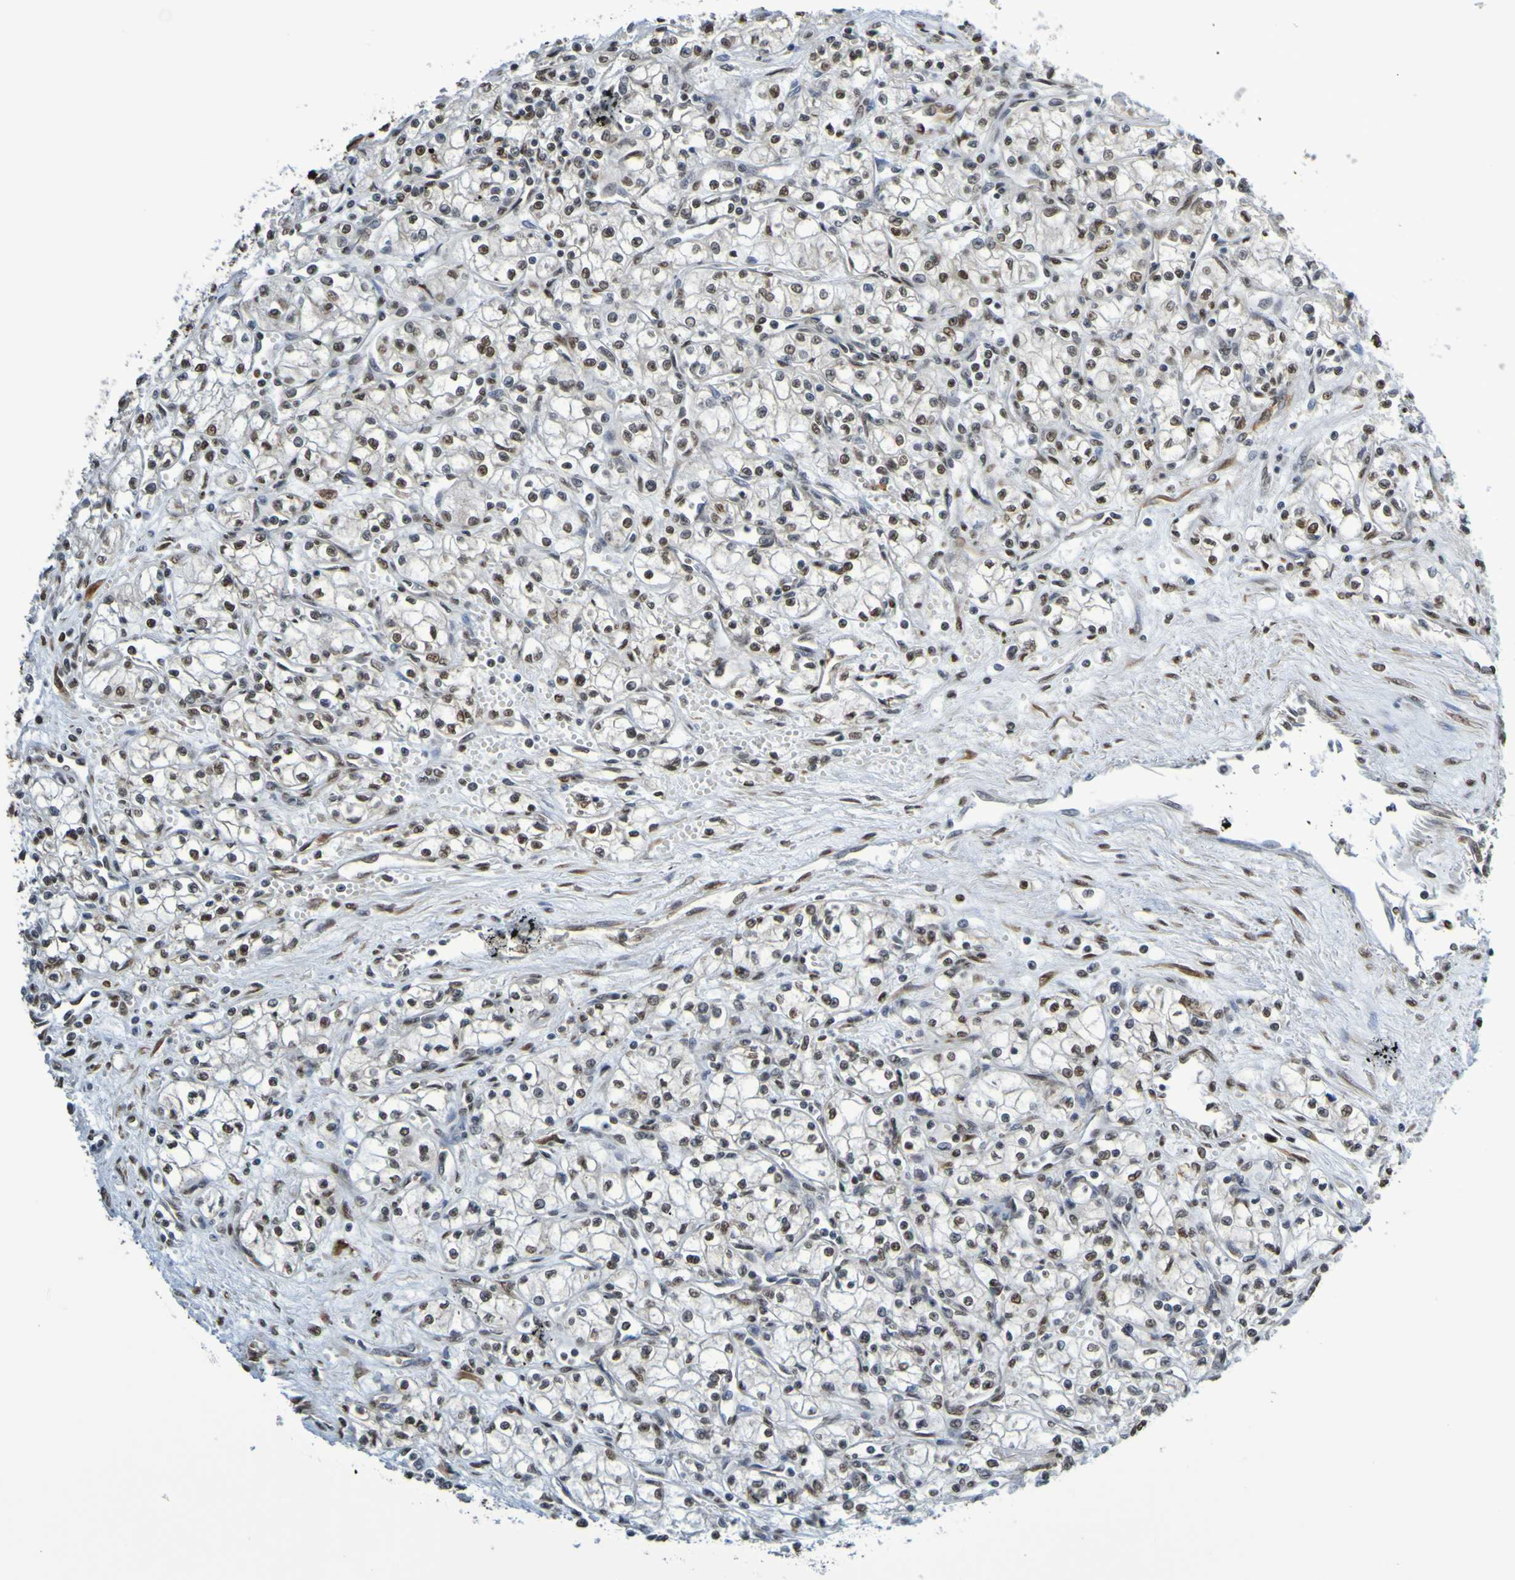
{"staining": {"intensity": "moderate", "quantity": "25%-75%", "location": "nuclear"}, "tissue": "renal cancer", "cell_type": "Tumor cells", "image_type": "cancer", "snomed": [{"axis": "morphology", "description": "Normal tissue, NOS"}, {"axis": "morphology", "description": "Adenocarcinoma, NOS"}, {"axis": "topography", "description": "Kidney"}], "caption": "Immunohistochemistry (DAB) staining of human renal cancer (adenocarcinoma) shows moderate nuclear protein staining in approximately 25%-75% of tumor cells.", "gene": "HDAC2", "patient": {"sex": "male", "age": 59}}